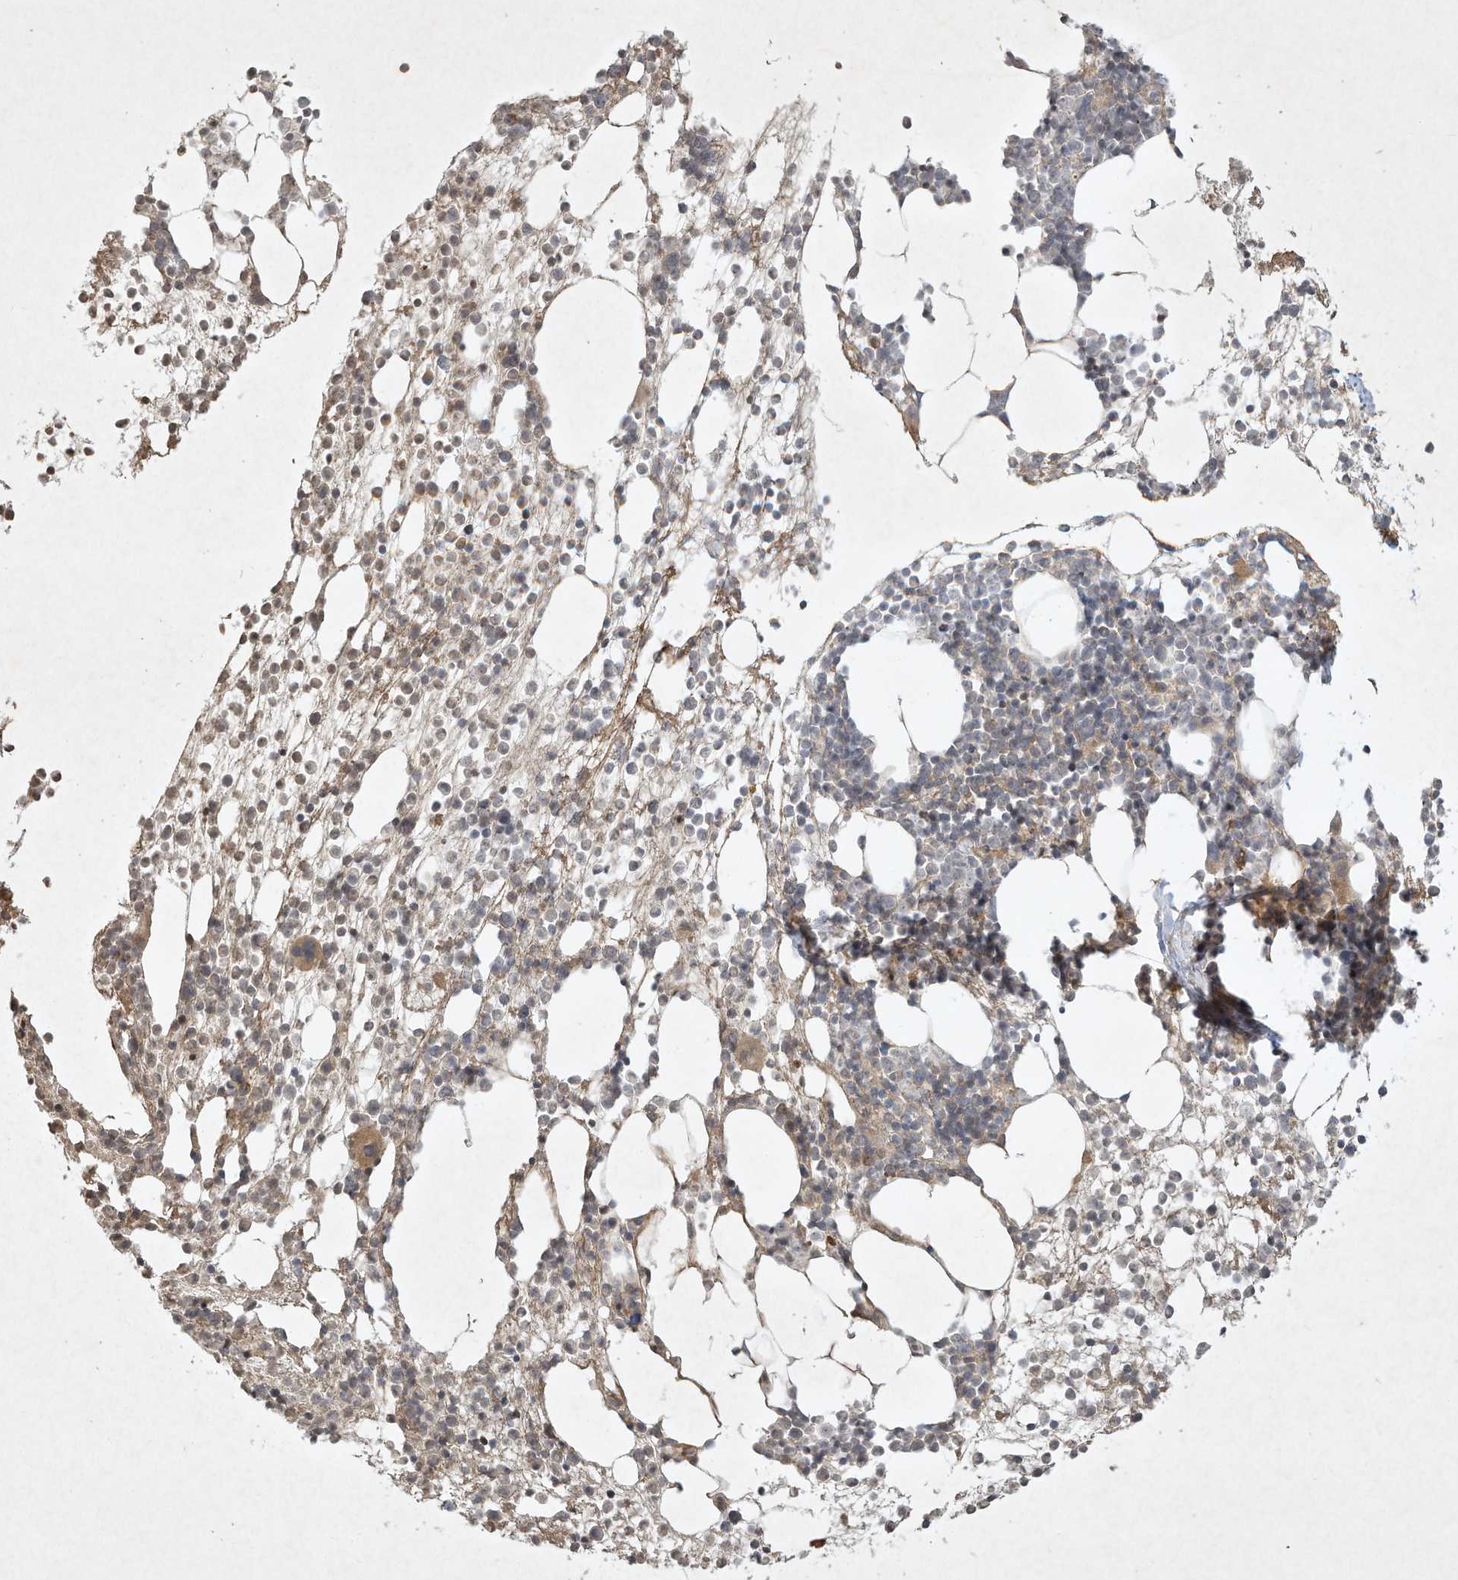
{"staining": {"intensity": "moderate", "quantity": "<25%", "location": "cytoplasmic/membranous"}, "tissue": "bone marrow", "cell_type": "Hematopoietic cells", "image_type": "normal", "snomed": [{"axis": "morphology", "description": "Normal tissue, NOS"}, {"axis": "topography", "description": "Bone marrow"}], "caption": "A high-resolution micrograph shows immunohistochemistry staining of unremarkable bone marrow, which demonstrates moderate cytoplasmic/membranous expression in approximately <25% of hematopoietic cells. (DAB IHC with brightfield microscopy, high magnification).", "gene": "BTRC", "patient": {"sex": "male", "age": 54}}